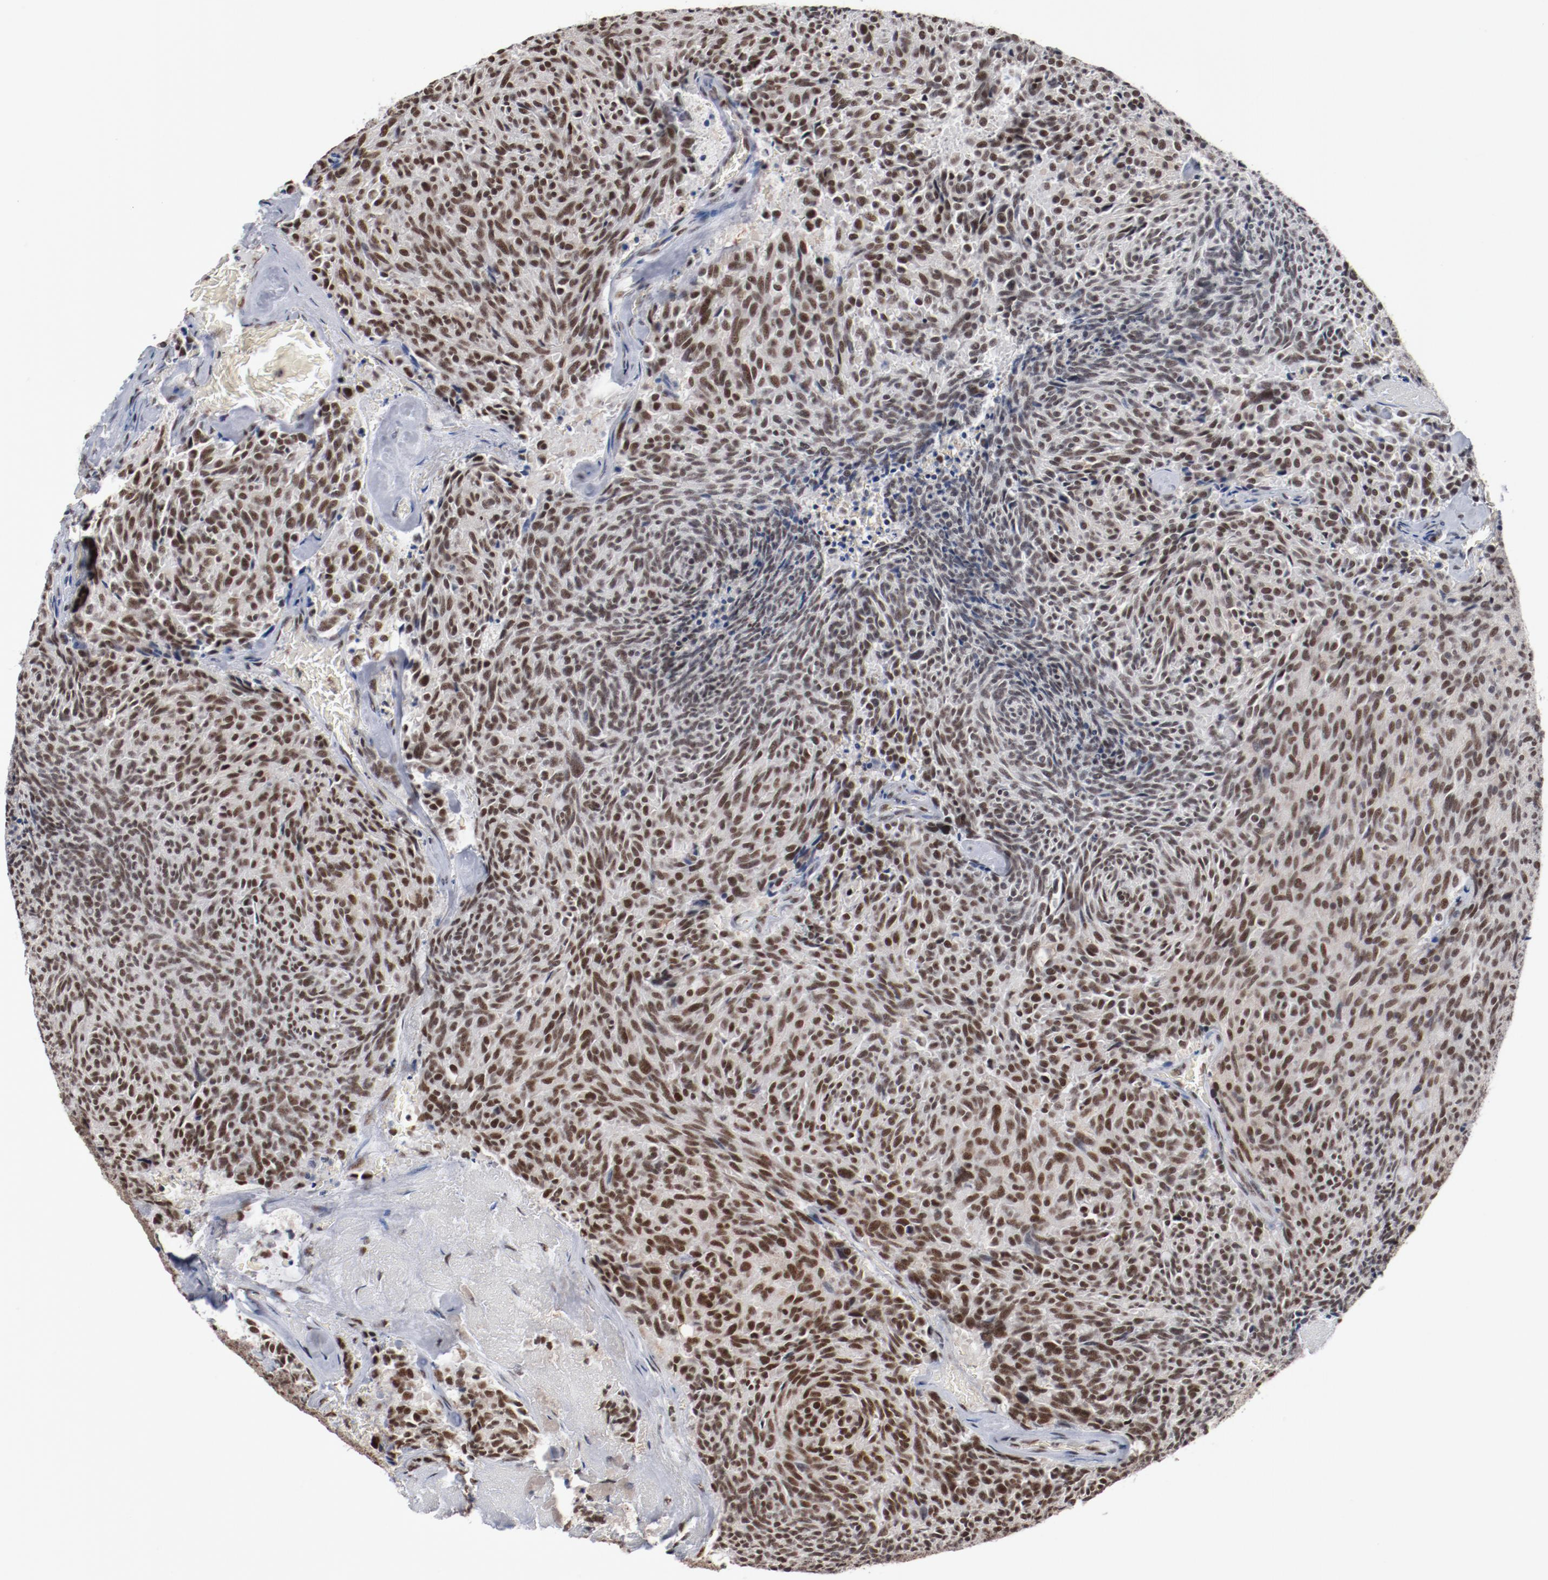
{"staining": {"intensity": "moderate", "quantity": ">75%", "location": "nuclear"}, "tissue": "carcinoid", "cell_type": "Tumor cells", "image_type": "cancer", "snomed": [{"axis": "morphology", "description": "Carcinoid, malignant, NOS"}, {"axis": "topography", "description": "Pancreas"}], "caption": "The micrograph demonstrates immunohistochemical staining of carcinoid. There is moderate nuclear positivity is present in about >75% of tumor cells.", "gene": "BUB3", "patient": {"sex": "female", "age": 54}}